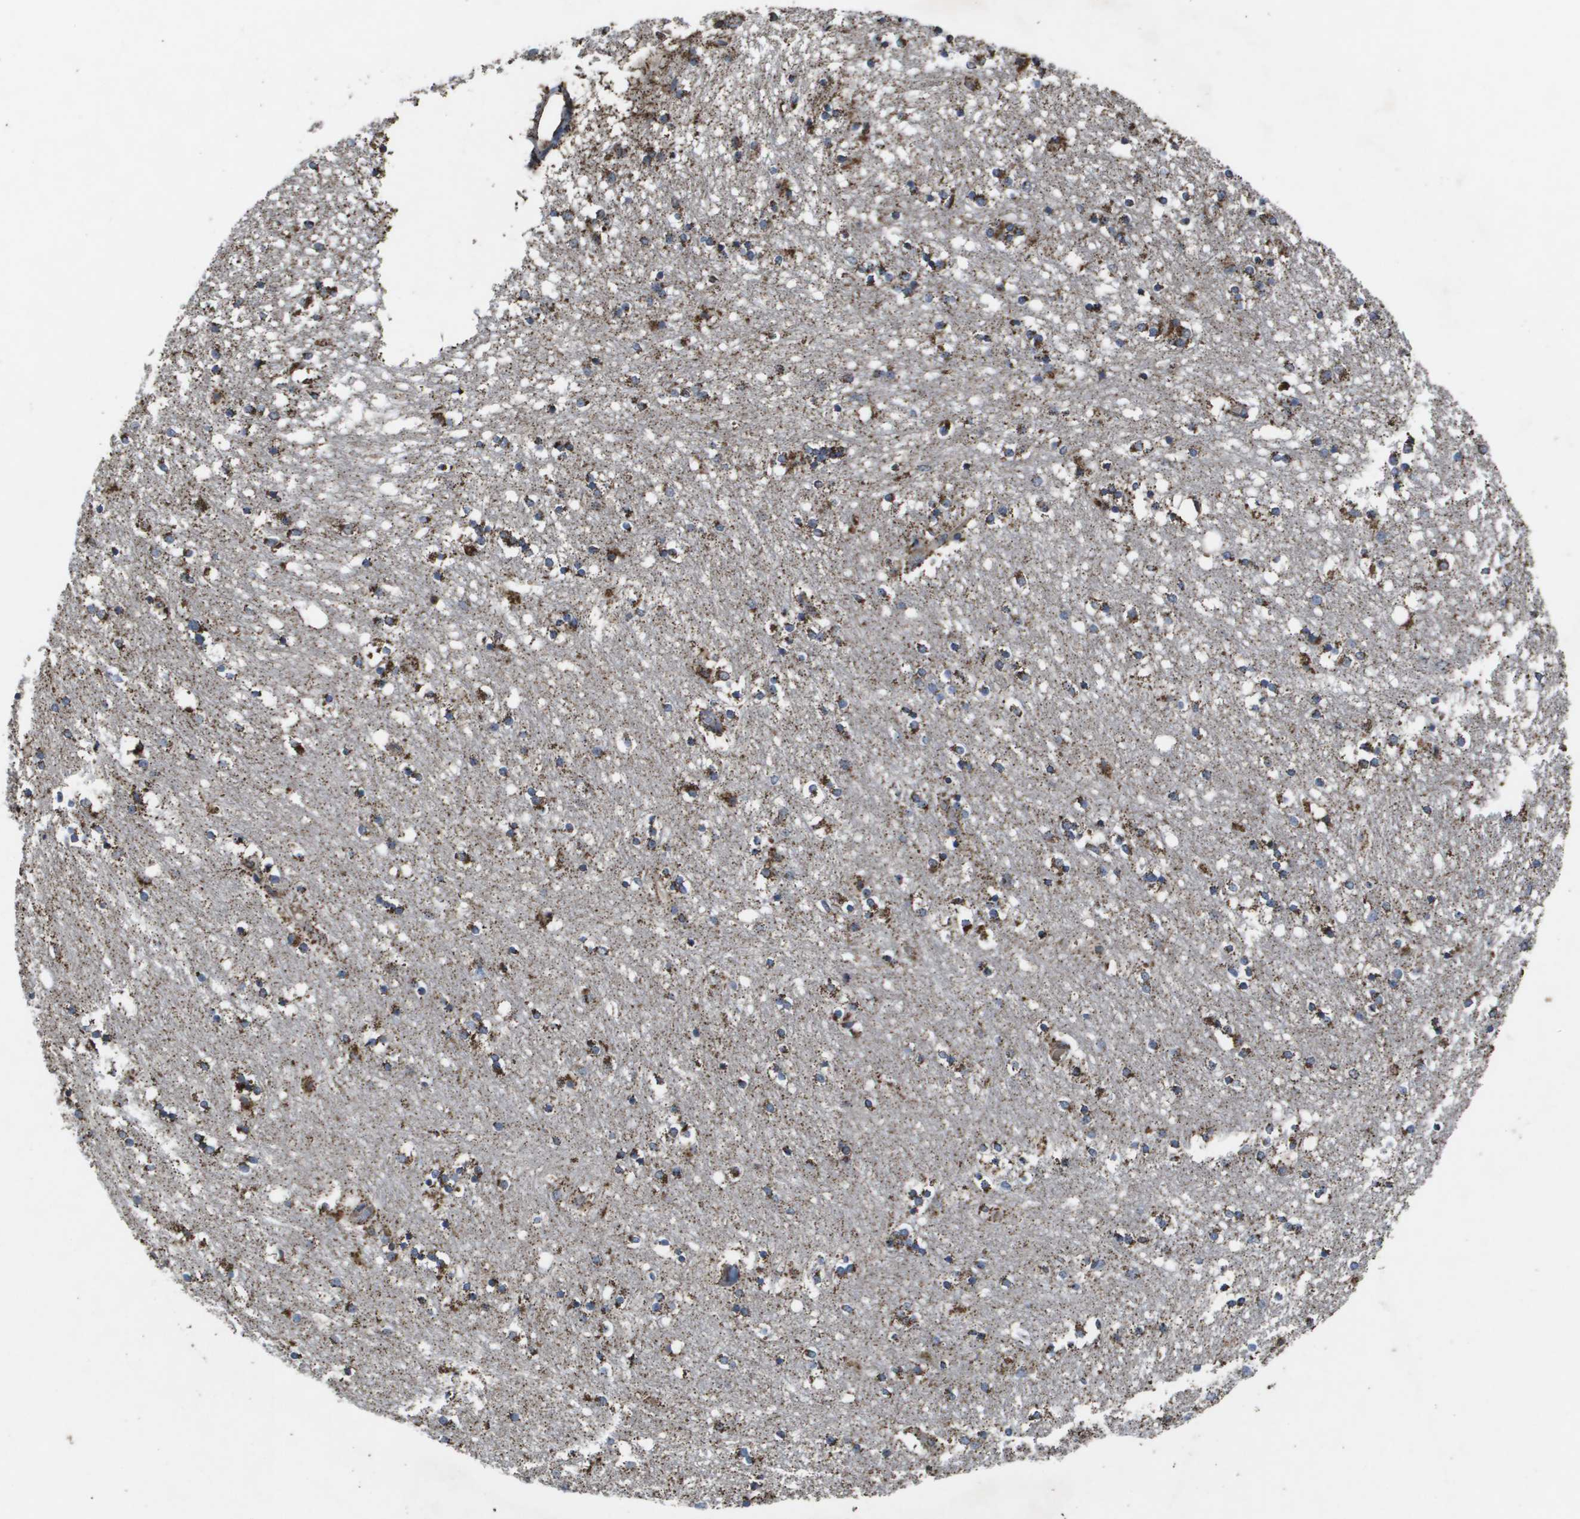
{"staining": {"intensity": "moderate", "quantity": ">75%", "location": "cytoplasmic/membranous"}, "tissue": "caudate", "cell_type": "Glial cells", "image_type": "normal", "snomed": [{"axis": "morphology", "description": "Normal tissue, NOS"}, {"axis": "topography", "description": "Lateral ventricle wall"}], "caption": "Moderate cytoplasmic/membranous expression is identified in approximately >75% of glial cells in normal caudate. The staining was performed using DAB (3,3'-diaminobenzidine), with brown indicating positive protein expression. Nuclei are stained blue with hematoxylin.", "gene": "HSPE1", "patient": {"sex": "female", "age": 54}}